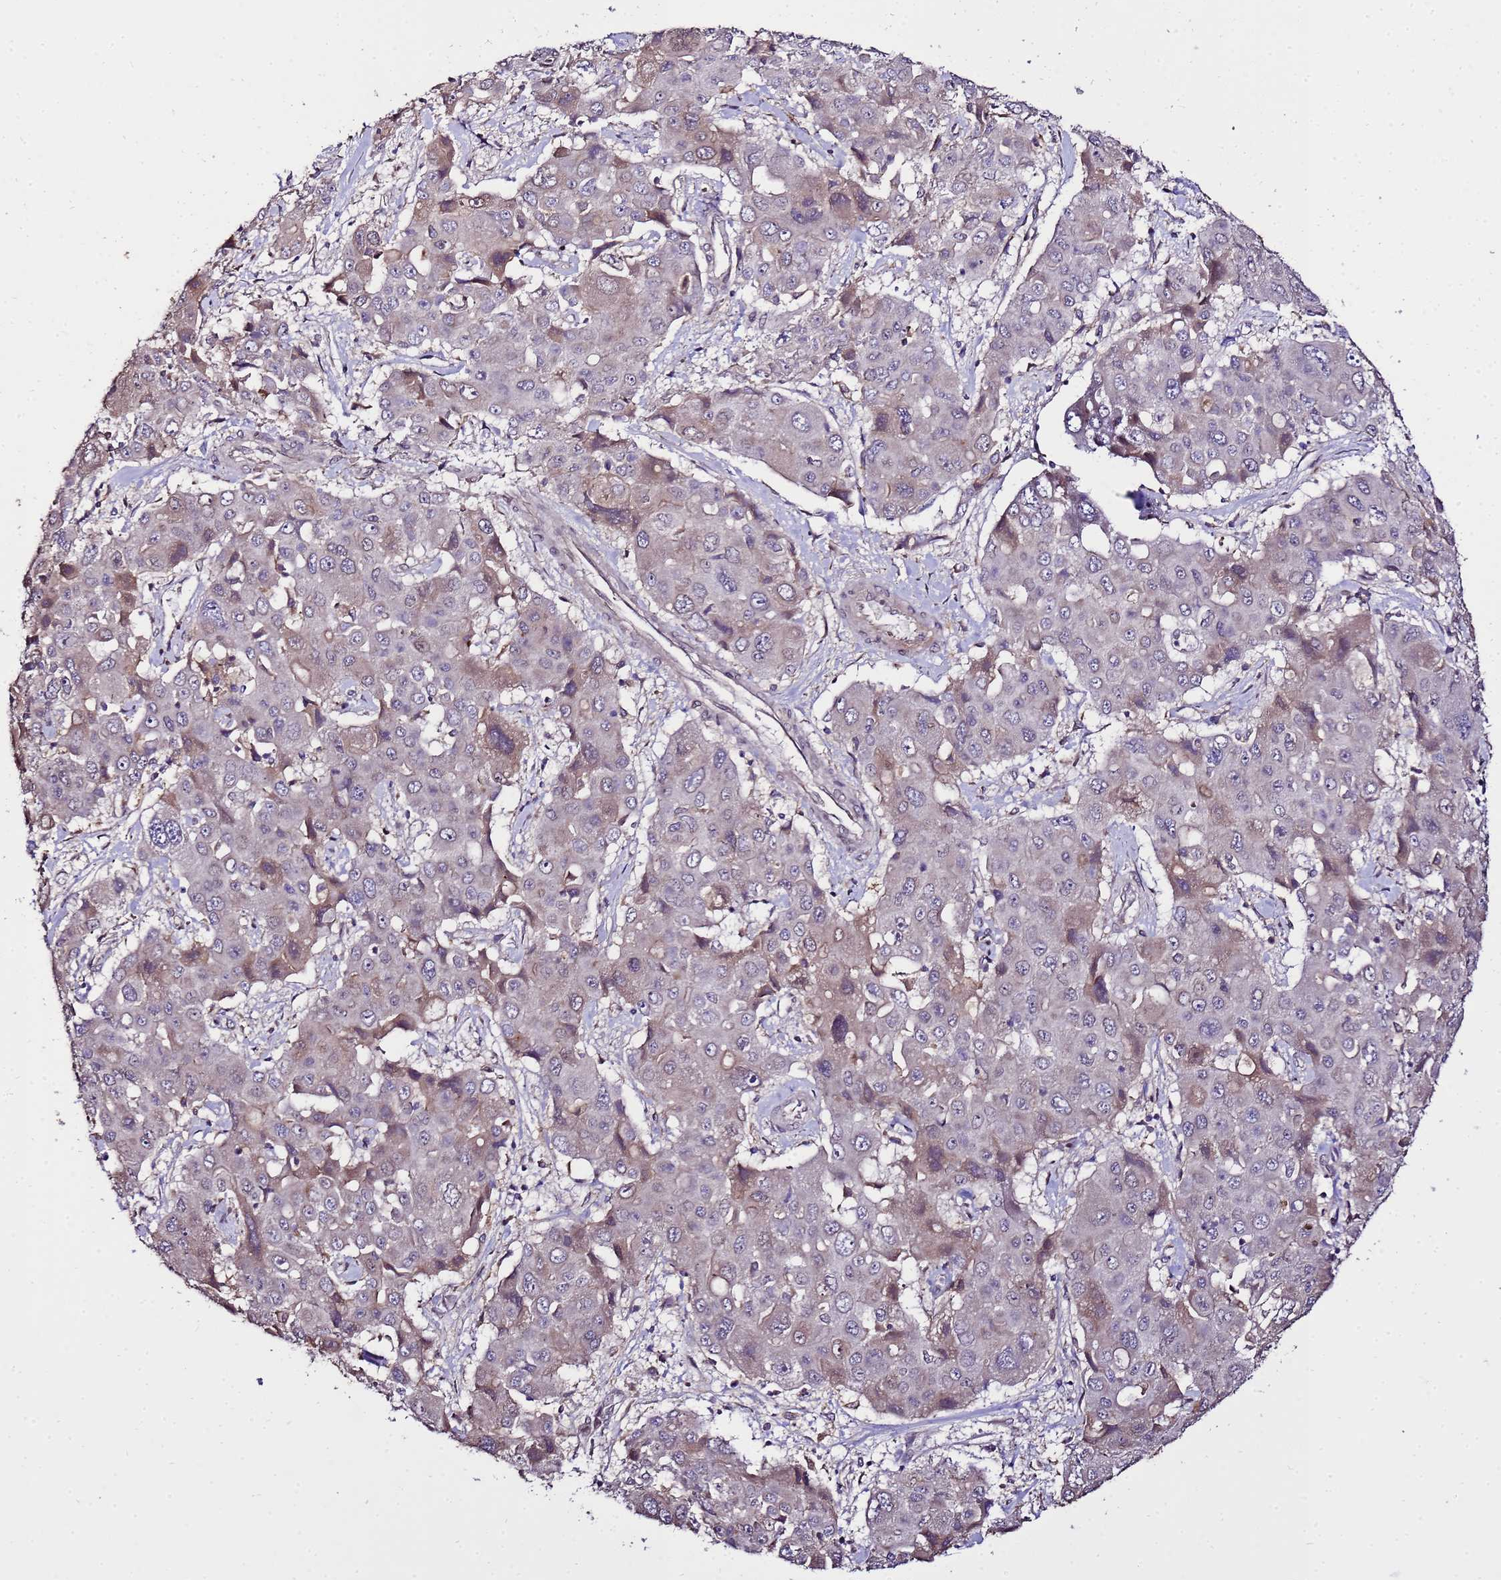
{"staining": {"intensity": "moderate", "quantity": "<25%", "location": "cytoplasmic/membranous"}, "tissue": "liver cancer", "cell_type": "Tumor cells", "image_type": "cancer", "snomed": [{"axis": "morphology", "description": "Cholangiocarcinoma"}, {"axis": "topography", "description": "Liver"}], "caption": "Liver cholangiocarcinoma stained for a protein exhibits moderate cytoplasmic/membranous positivity in tumor cells. The staining is performed using DAB brown chromogen to label protein expression. The nuclei are counter-stained blue using hematoxylin.", "gene": "ZNF329", "patient": {"sex": "male", "age": 67}}